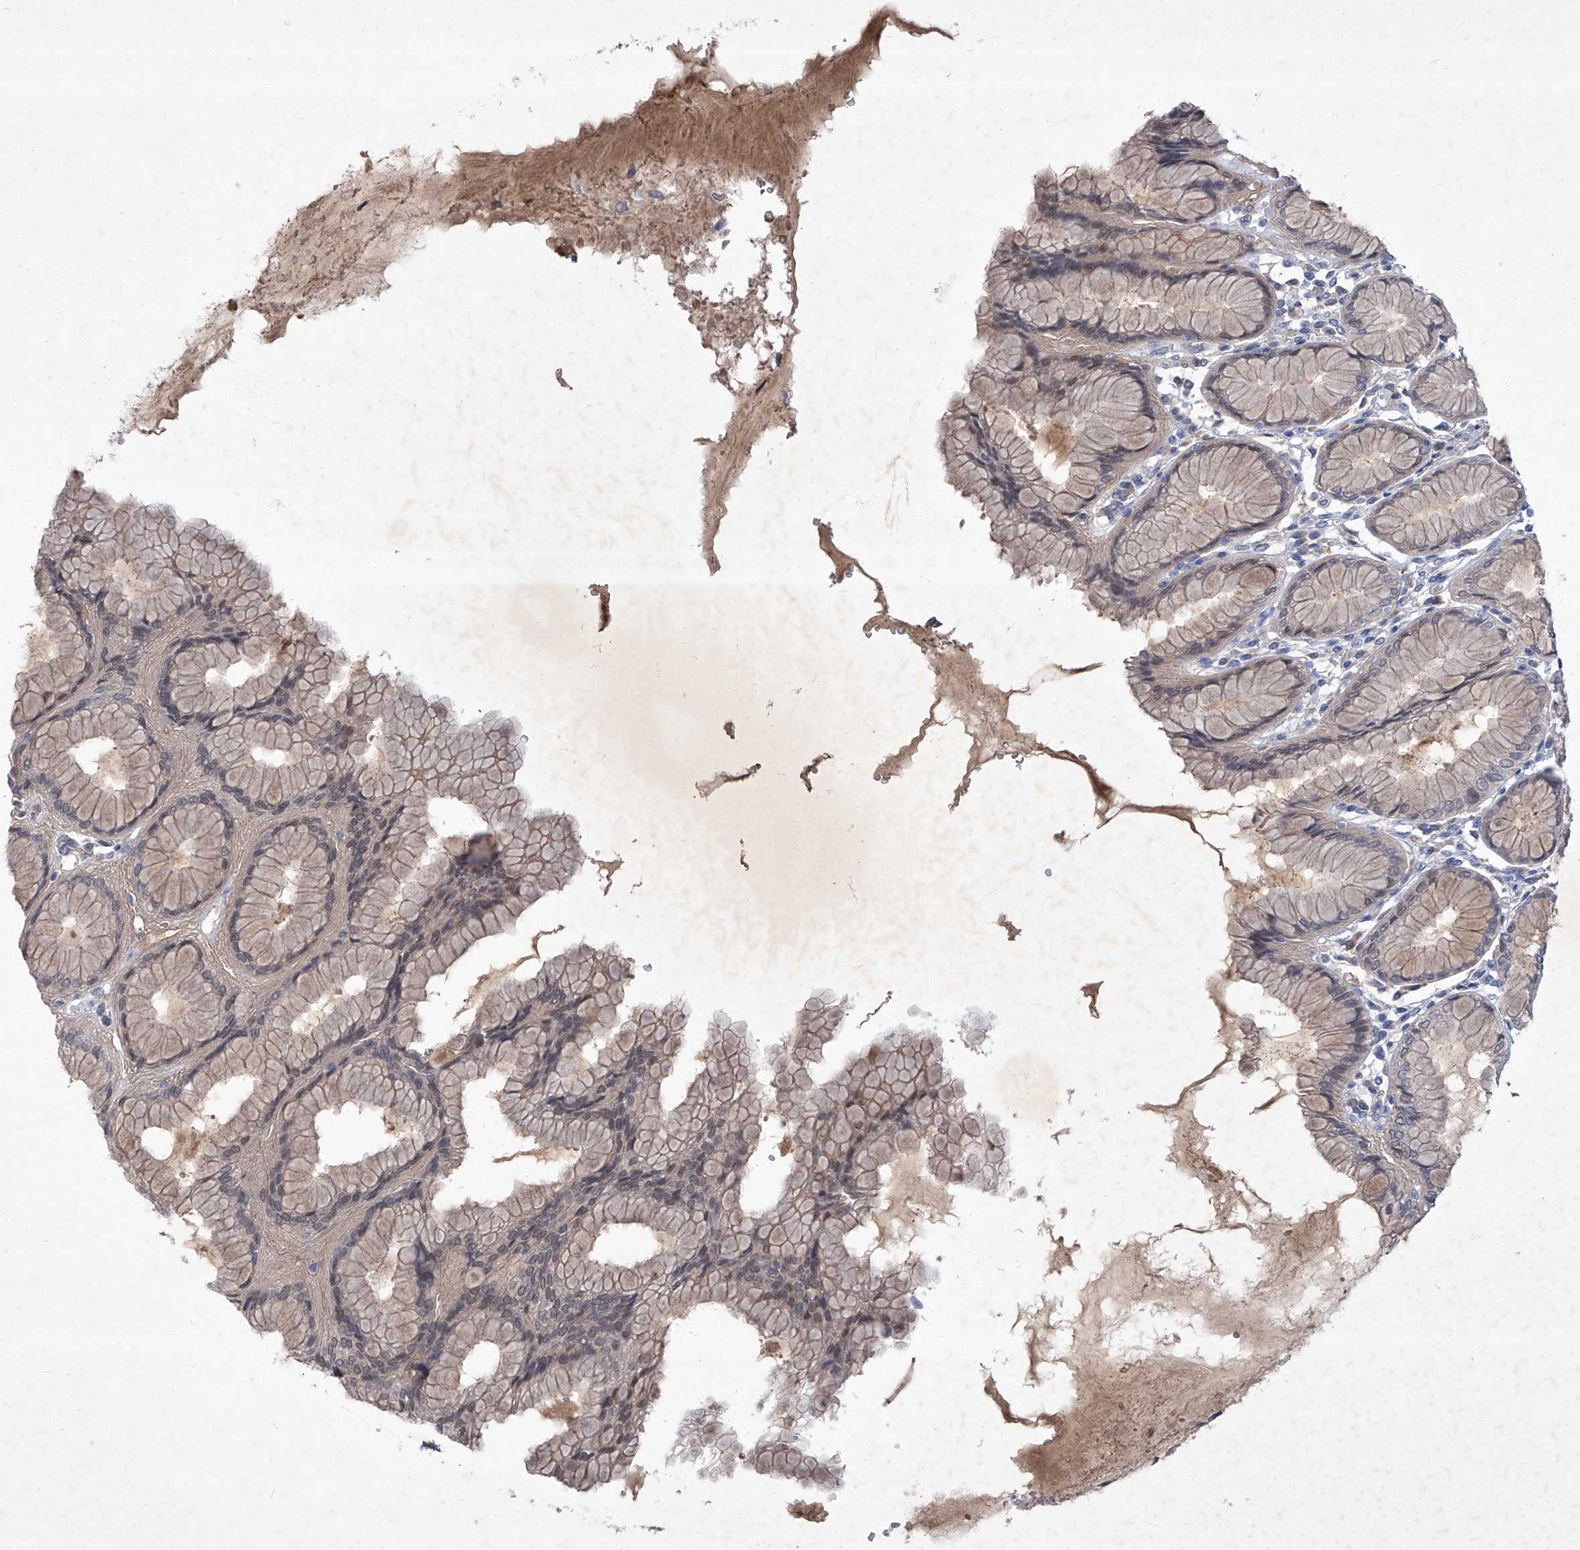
{"staining": {"intensity": "weak", "quantity": ">75%", "location": "cytoplasmic/membranous"}, "tissue": "stomach", "cell_type": "Glandular cells", "image_type": "normal", "snomed": [{"axis": "morphology", "description": "Normal tissue, NOS"}, {"axis": "topography", "description": "Stomach, lower"}], "caption": "Weak cytoplasmic/membranous positivity is present in approximately >75% of glandular cells in benign stomach. The protein of interest is shown in brown color, while the nuclei are stained blue.", "gene": "SBK2", "patient": {"sex": "female", "age": 56}}